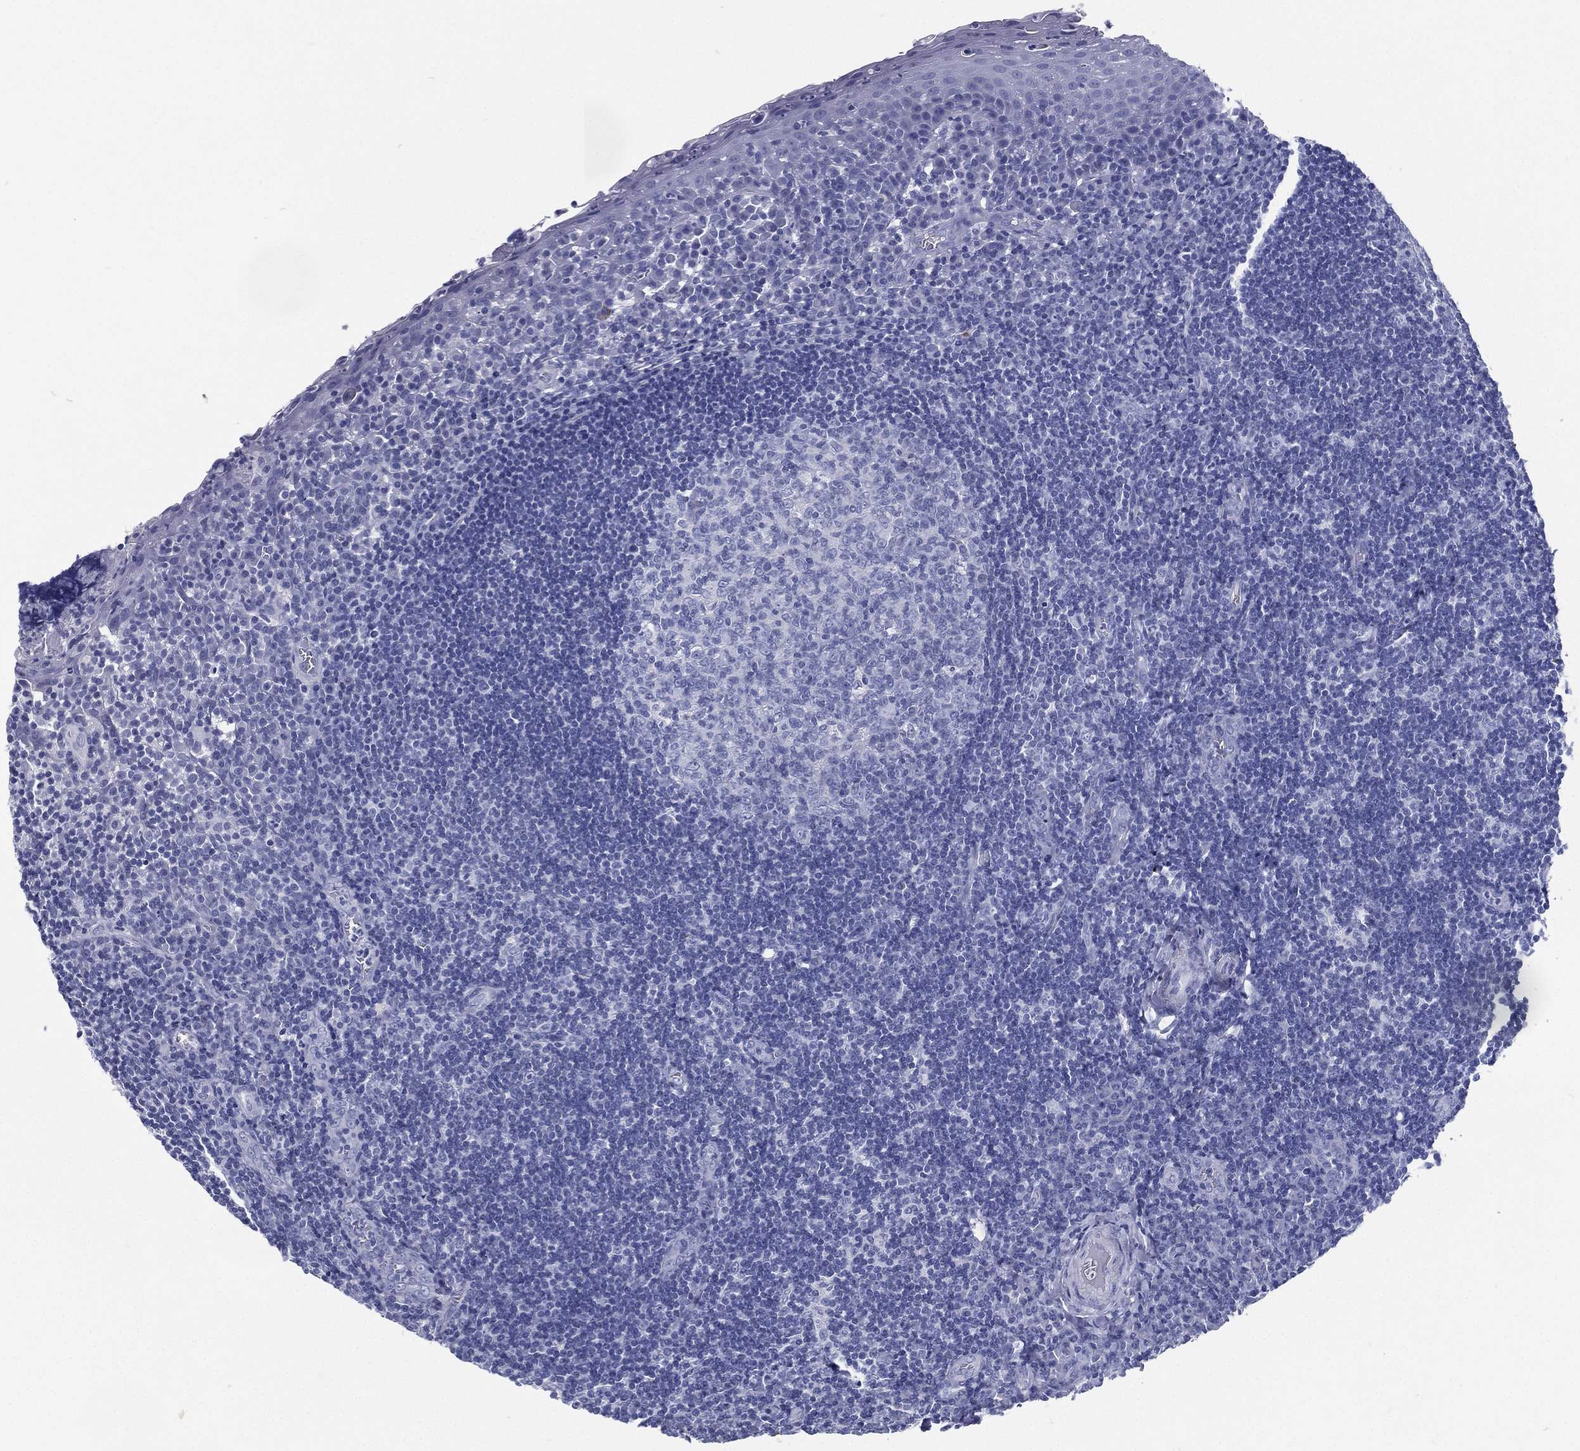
{"staining": {"intensity": "negative", "quantity": "none", "location": "none"}, "tissue": "tonsil", "cell_type": "Germinal center cells", "image_type": "normal", "snomed": [{"axis": "morphology", "description": "Normal tissue, NOS"}, {"axis": "morphology", "description": "Inflammation, NOS"}, {"axis": "topography", "description": "Tonsil"}], "caption": "Immunohistochemistry (IHC) of unremarkable tonsil exhibits no staining in germinal center cells.", "gene": "RSPH4A", "patient": {"sex": "female", "age": 31}}